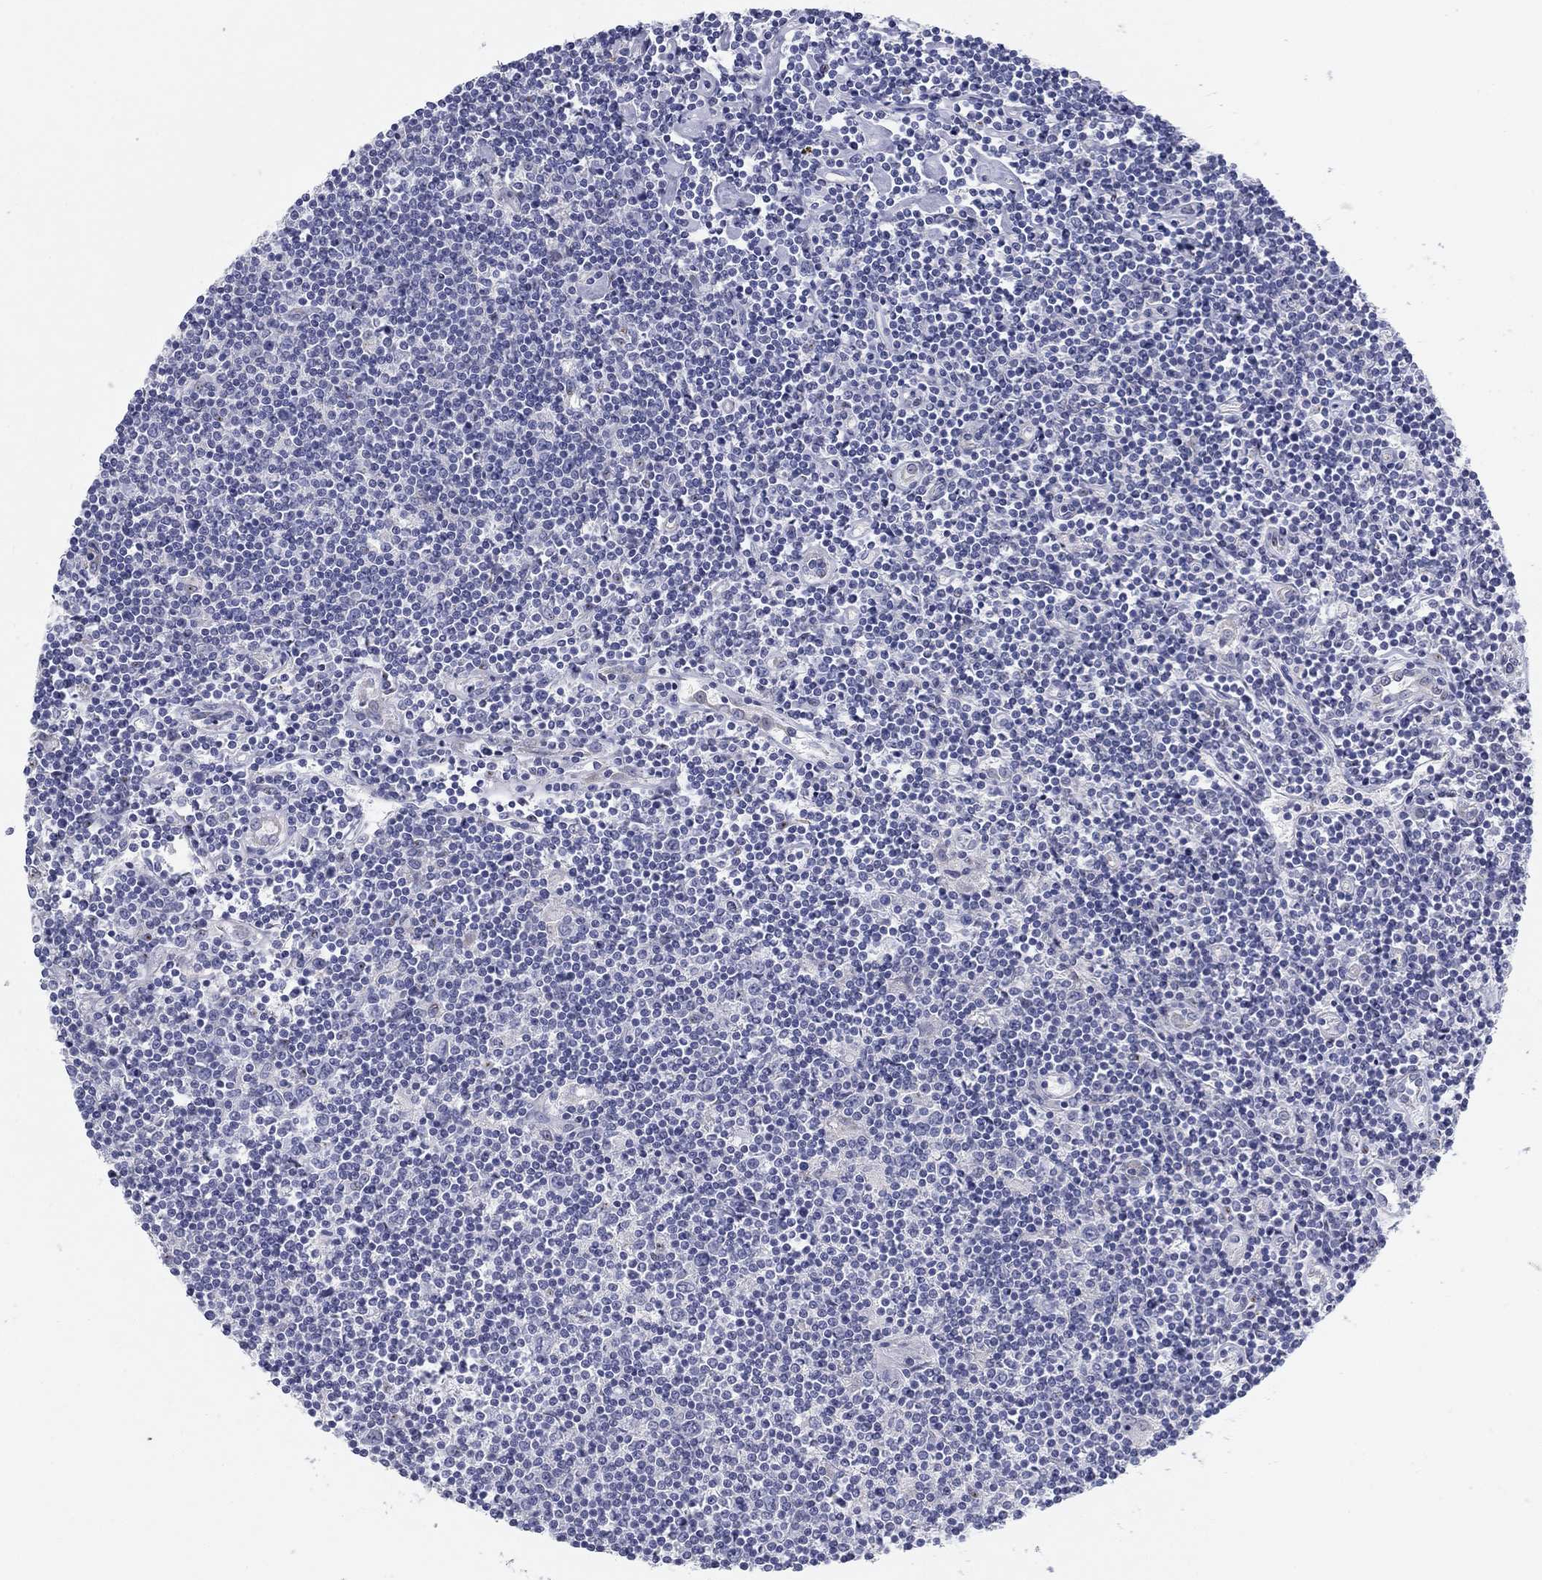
{"staining": {"intensity": "negative", "quantity": "none", "location": "none"}, "tissue": "lymphoma", "cell_type": "Tumor cells", "image_type": "cancer", "snomed": [{"axis": "morphology", "description": "Hodgkin's disease, NOS"}, {"axis": "topography", "description": "Lymph node"}], "caption": "IHC histopathology image of neoplastic tissue: lymphoma stained with DAB (3,3'-diaminobenzidine) demonstrates no significant protein expression in tumor cells. (DAB IHC visualized using brightfield microscopy, high magnification).", "gene": "SEPTIN3", "patient": {"sex": "male", "age": 40}}